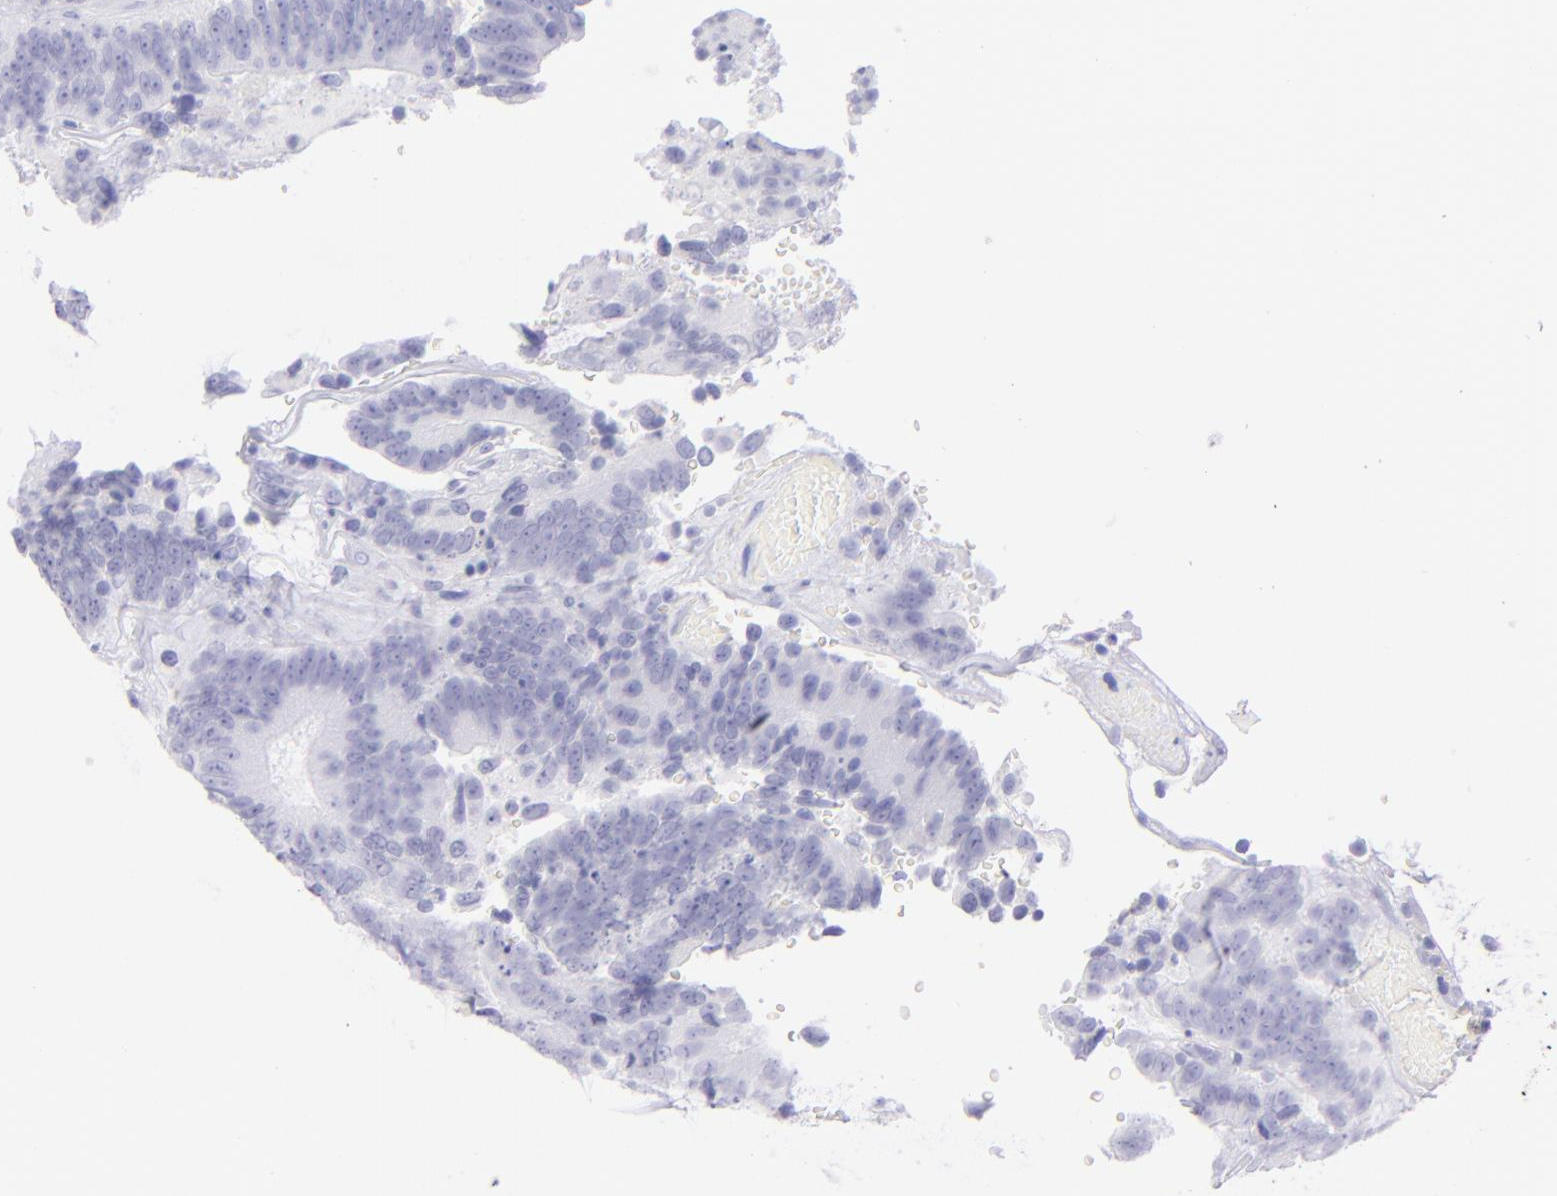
{"staining": {"intensity": "negative", "quantity": "none", "location": "none"}, "tissue": "colorectal cancer", "cell_type": "Tumor cells", "image_type": "cancer", "snomed": [{"axis": "morphology", "description": "Normal tissue, NOS"}, {"axis": "morphology", "description": "Adenocarcinoma, NOS"}, {"axis": "topography", "description": "Colon"}], "caption": "Immunohistochemical staining of colorectal cancer (adenocarcinoma) demonstrates no significant staining in tumor cells.", "gene": "CD72", "patient": {"sex": "female", "age": 78}}